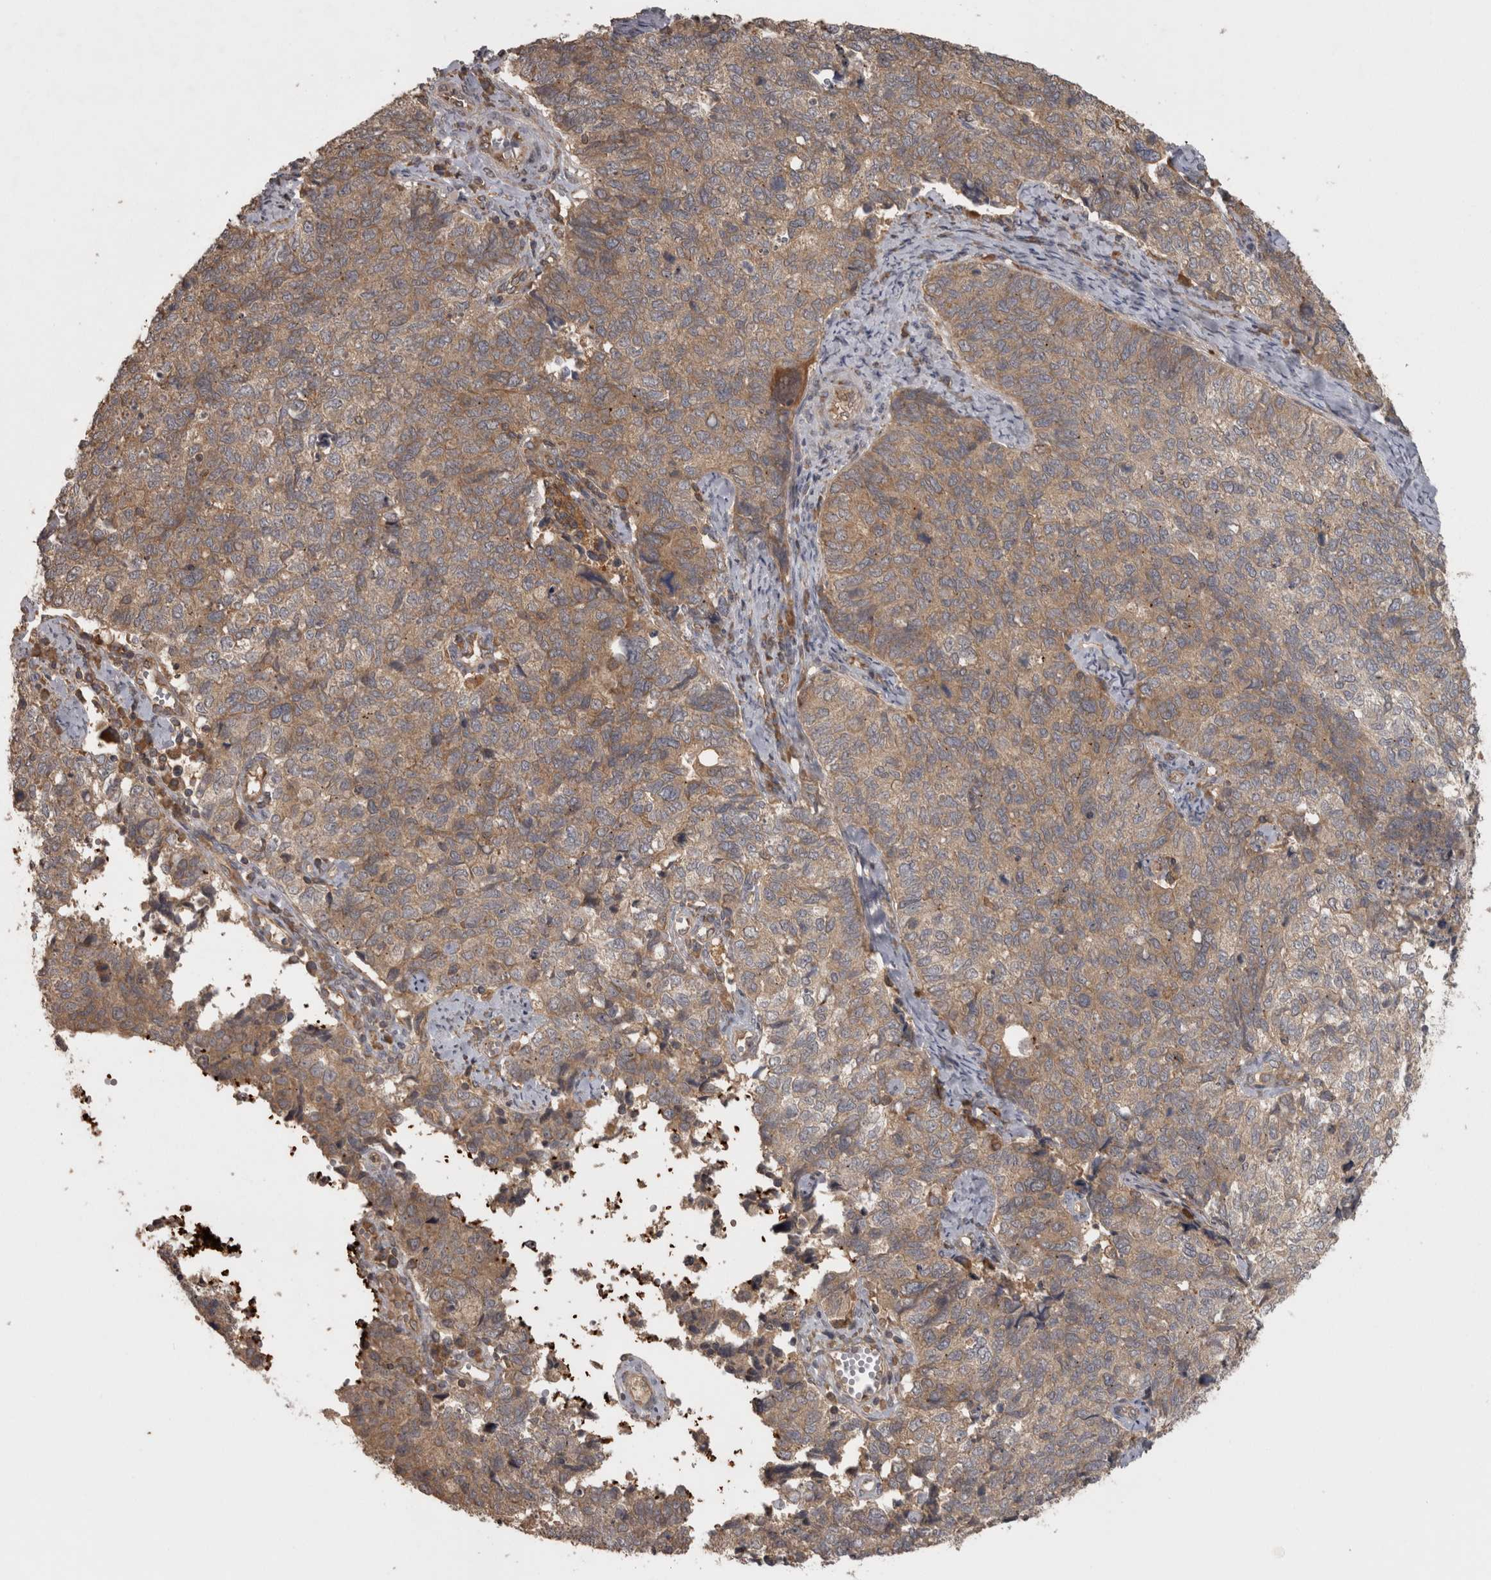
{"staining": {"intensity": "weak", "quantity": ">75%", "location": "cytoplasmic/membranous"}, "tissue": "cervical cancer", "cell_type": "Tumor cells", "image_type": "cancer", "snomed": [{"axis": "morphology", "description": "Squamous cell carcinoma, NOS"}, {"axis": "topography", "description": "Cervix"}], "caption": "Protein analysis of cervical cancer (squamous cell carcinoma) tissue shows weak cytoplasmic/membranous staining in about >75% of tumor cells.", "gene": "MICU3", "patient": {"sex": "female", "age": 63}}